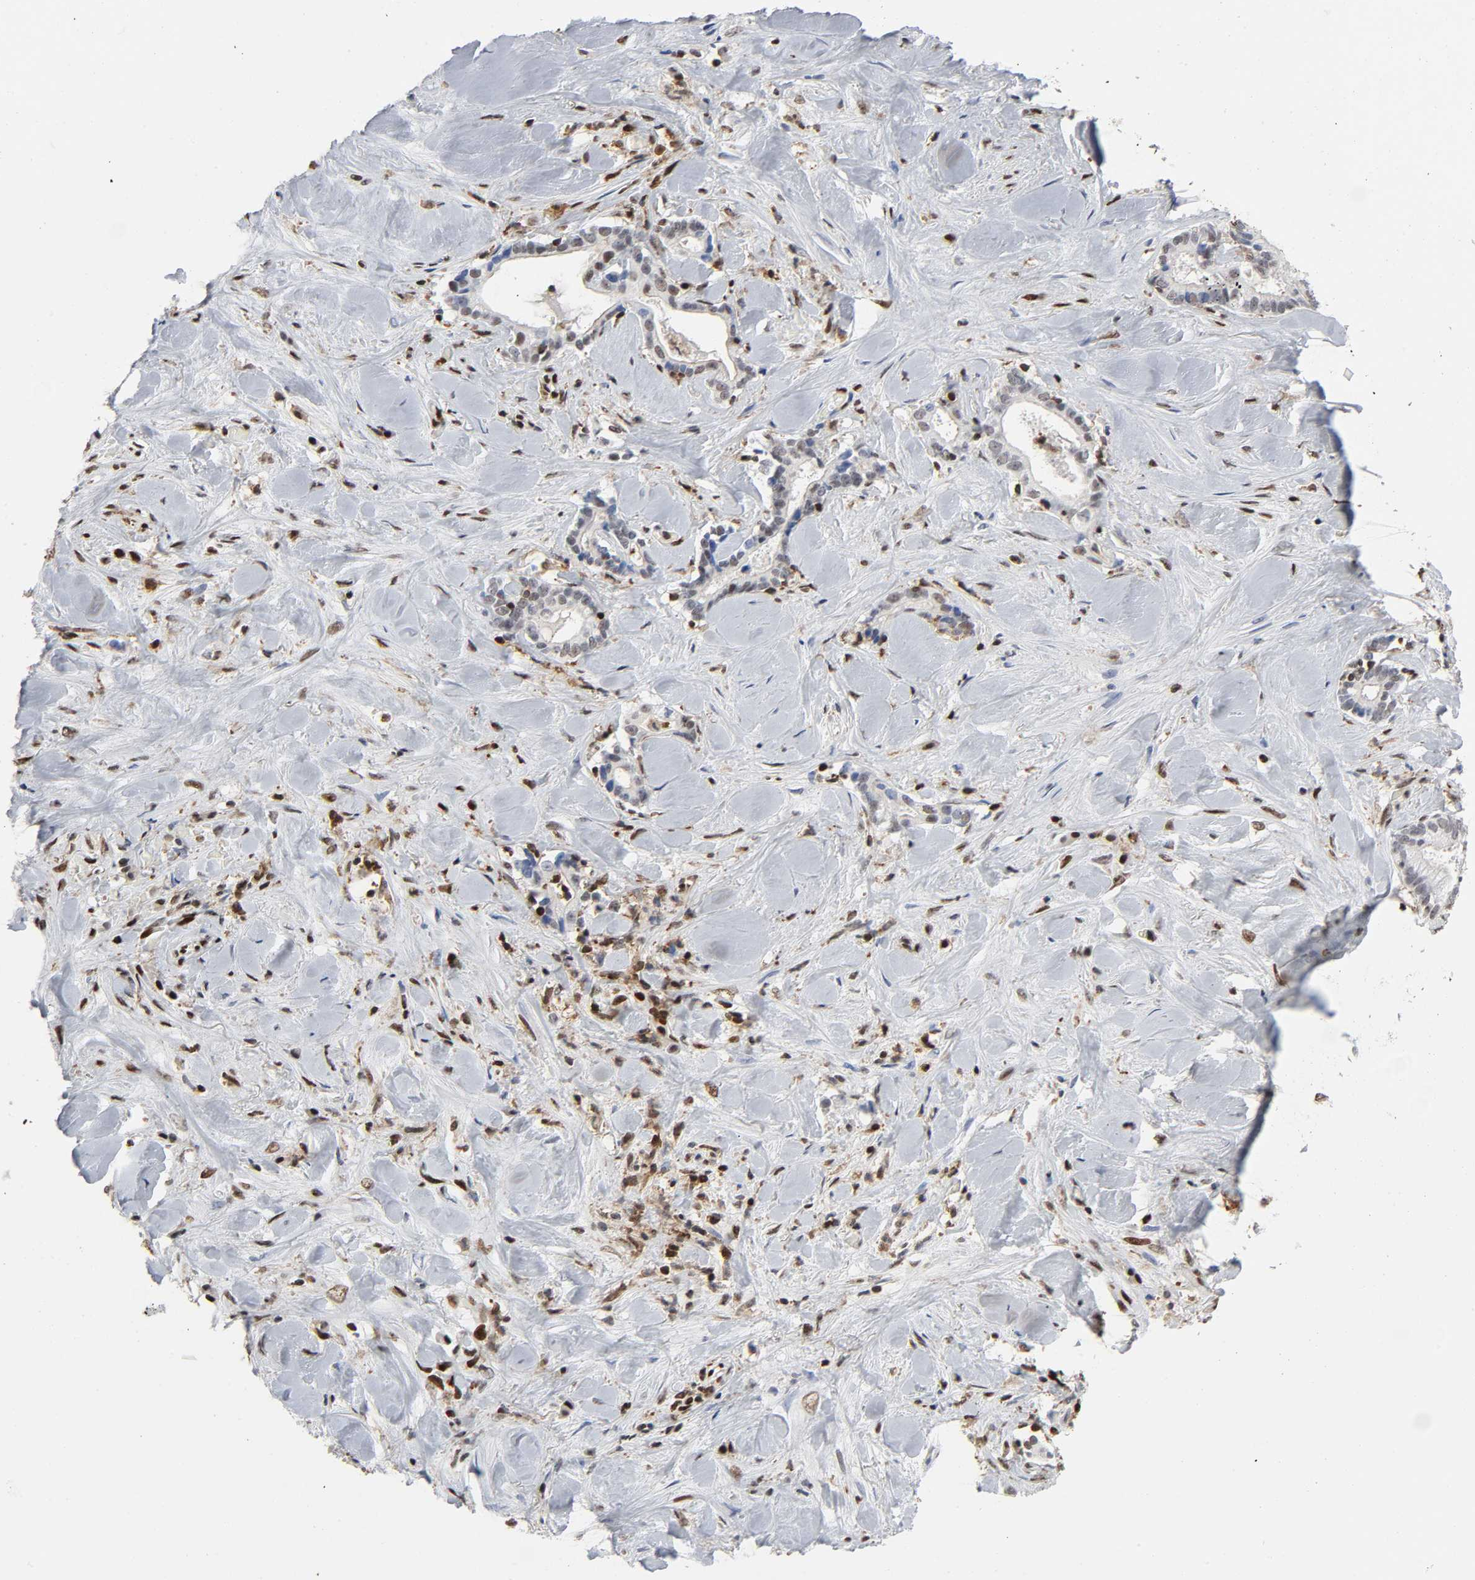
{"staining": {"intensity": "moderate", "quantity": "<25%", "location": "nuclear"}, "tissue": "liver cancer", "cell_type": "Tumor cells", "image_type": "cancer", "snomed": [{"axis": "morphology", "description": "Cholangiocarcinoma"}, {"axis": "topography", "description": "Liver"}], "caption": "Immunohistochemistry (IHC) micrograph of neoplastic tissue: human liver cancer stained using immunohistochemistry (IHC) reveals low levels of moderate protein expression localized specifically in the nuclear of tumor cells, appearing as a nuclear brown color.", "gene": "WAS", "patient": {"sex": "male", "age": 57}}